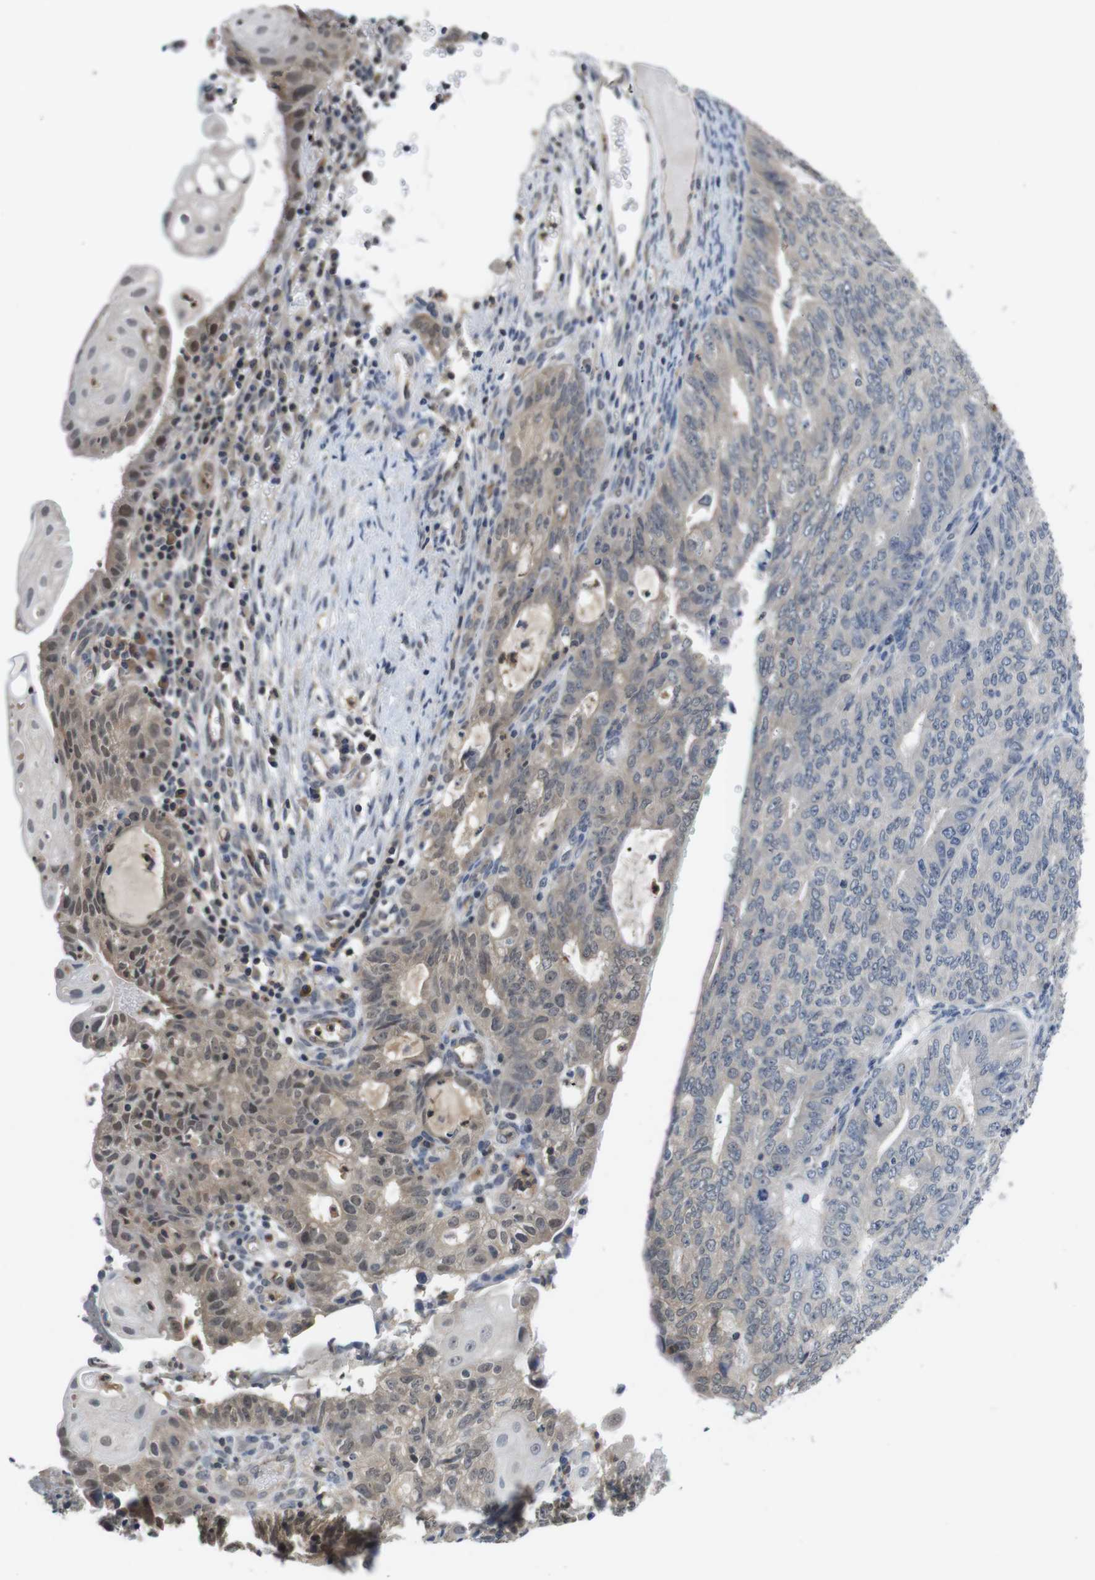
{"staining": {"intensity": "weak", "quantity": "<25%", "location": "cytoplasmic/membranous,nuclear"}, "tissue": "endometrial cancer", "cell_type": "Tumor cells", "image_type": "cancer", "snomed": [{"axis": "morphology", "description": "Adenocarcinoma, NOS"}, {"axis": "topography", "description": "Endometrium"}], "caption": "Protein analysis of endometrial adenocarcinoma shows no significant expression in tumor cells.", "gene": "FADD", "patient": {"sex": "female", "age": 32}}